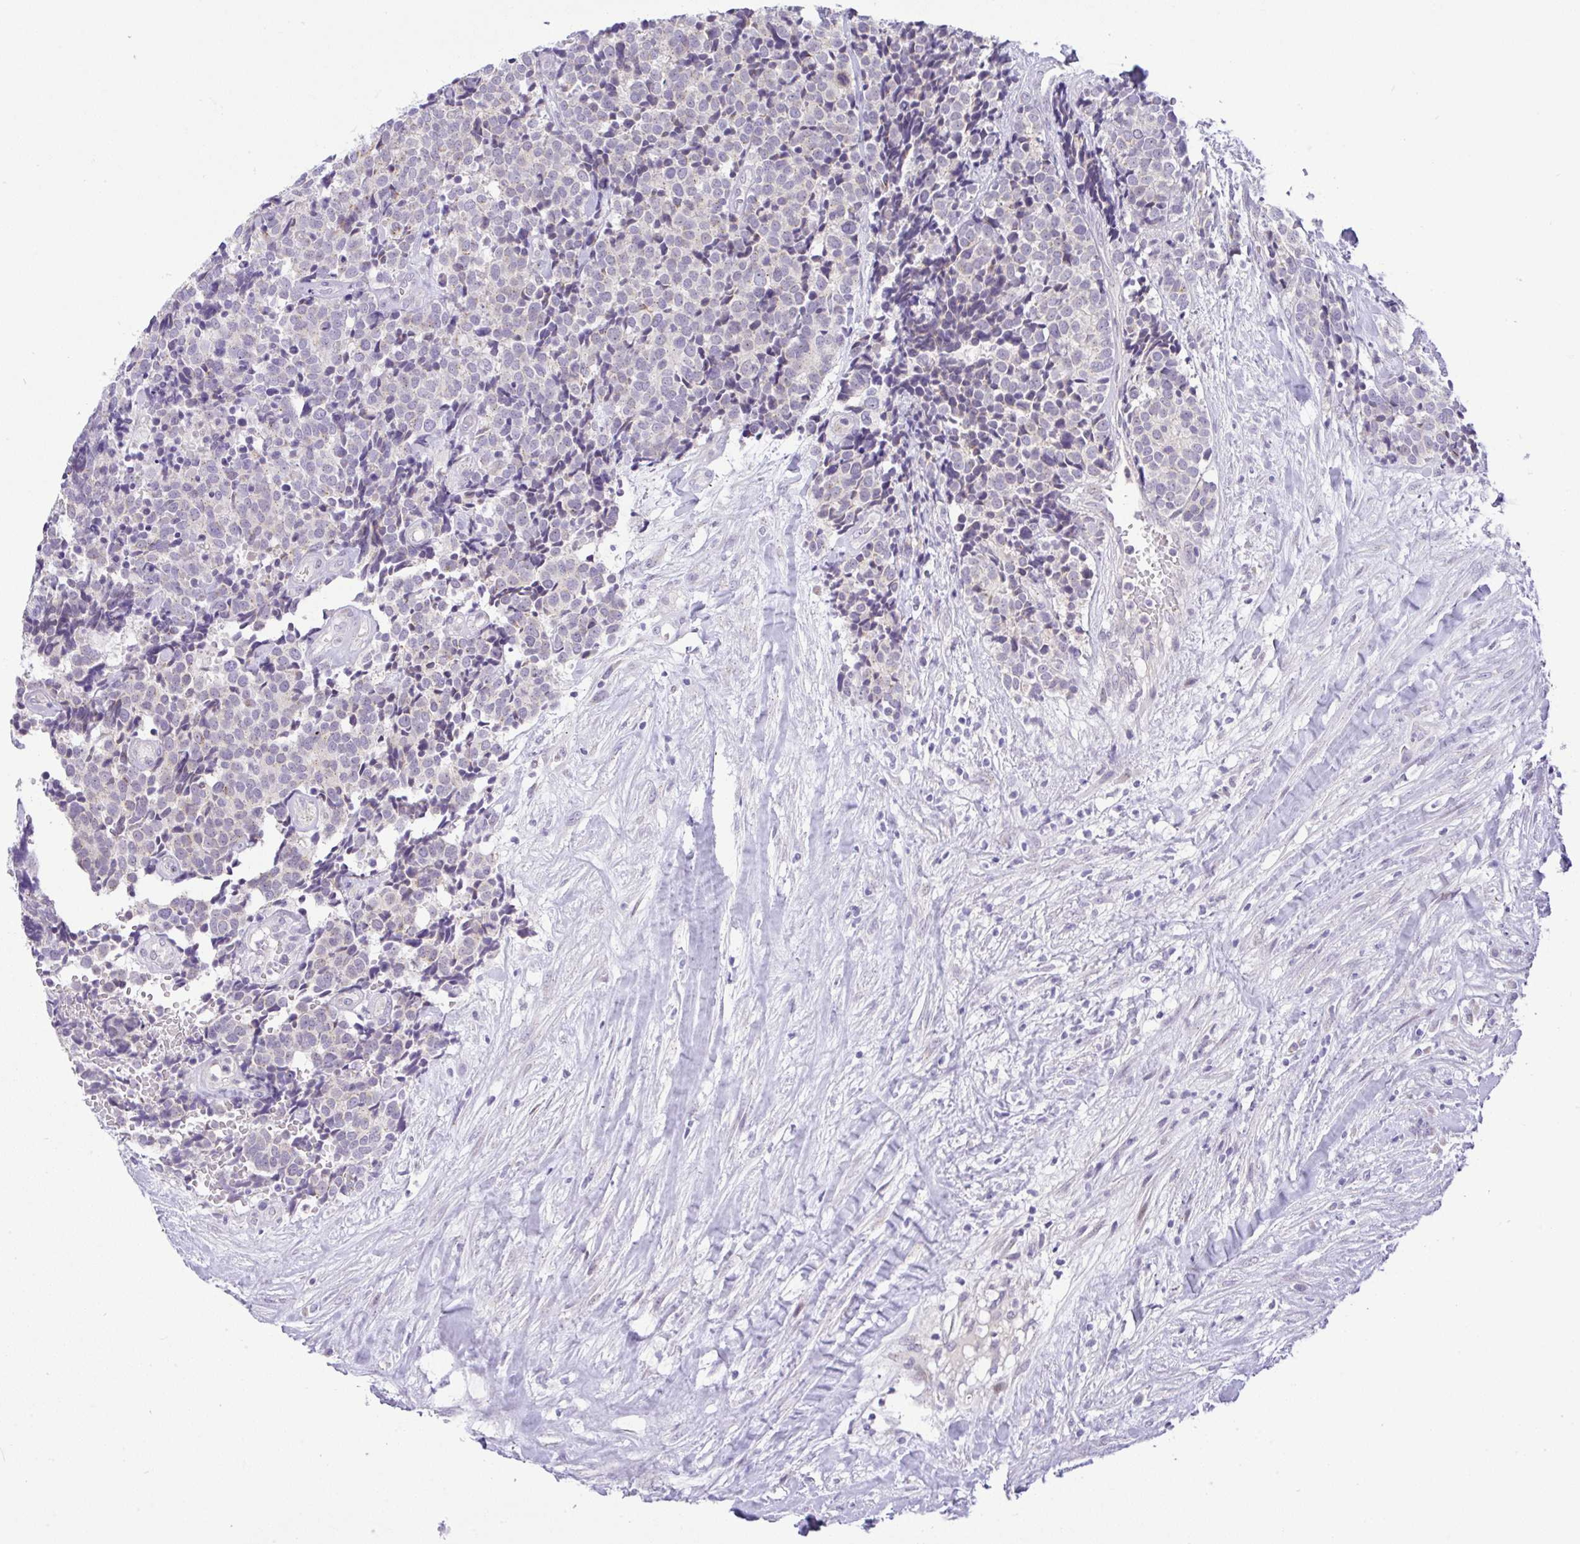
{"staining": {"intensity": "negative", "quantity": "none", "location": "none"}, "tissue": "carcinoid", "cell_type": "Tumor cells", "image_type": "cancer", "snomed": [{"axis": "morphology", "description": "Carcinoid, malignant, NOS"}, {"axis": "topography", "description": "Skin"}], "caption": "Human malignant carcinoid stained for a protein using immunohistochemistry shows no expression in tumor cells.", "gene": "FAM177A1", "patient": {"sex": "female", "age": 79}}